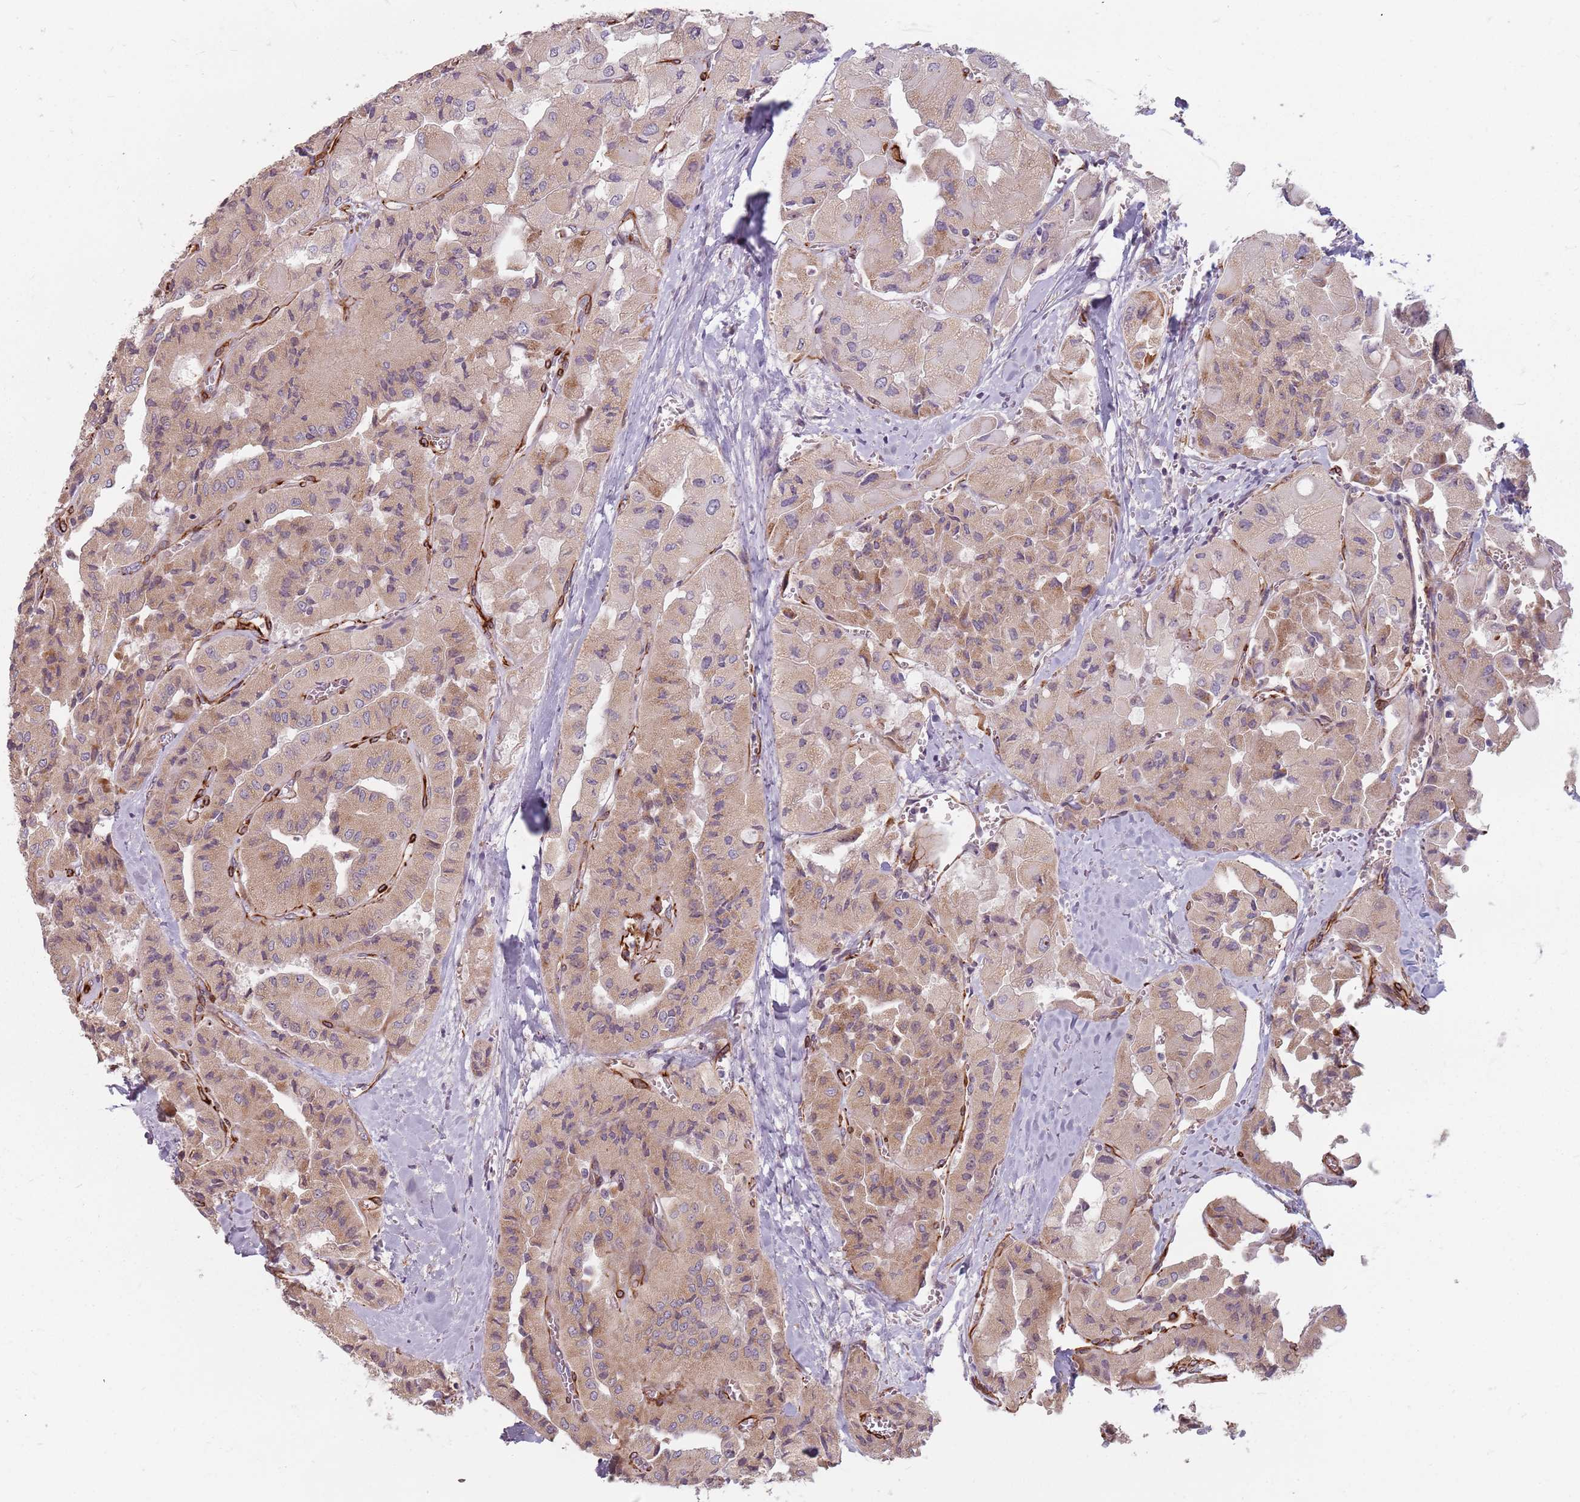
{"staining": {"intensity": "moderate", "quantity": ">75%", "location": "cytoplasmic/membranous"}, "tissue": "thyroid cancer", "cell_type": "Tumor cells", "image_type": "cancer", "snomed": [{"axis": "morphology", "description": "Normal tissue, NOS"}, {"axis": "morphology", "description": "Papillary adenocarcinoma, NOS"}, {"axis": "topography", "description": "Thyroid gland"}], "caption": "A brown stain highlights moderate cytoplasmic/membranous expression of a protein in thyroid cancer tumor cells. Using DAB (brown) and hematoxylin (blue) stains, captured at high magnification using brightfield microscopy.", "gene": "GAS2L3", "patient": {"sex": "female", "age": 59}}